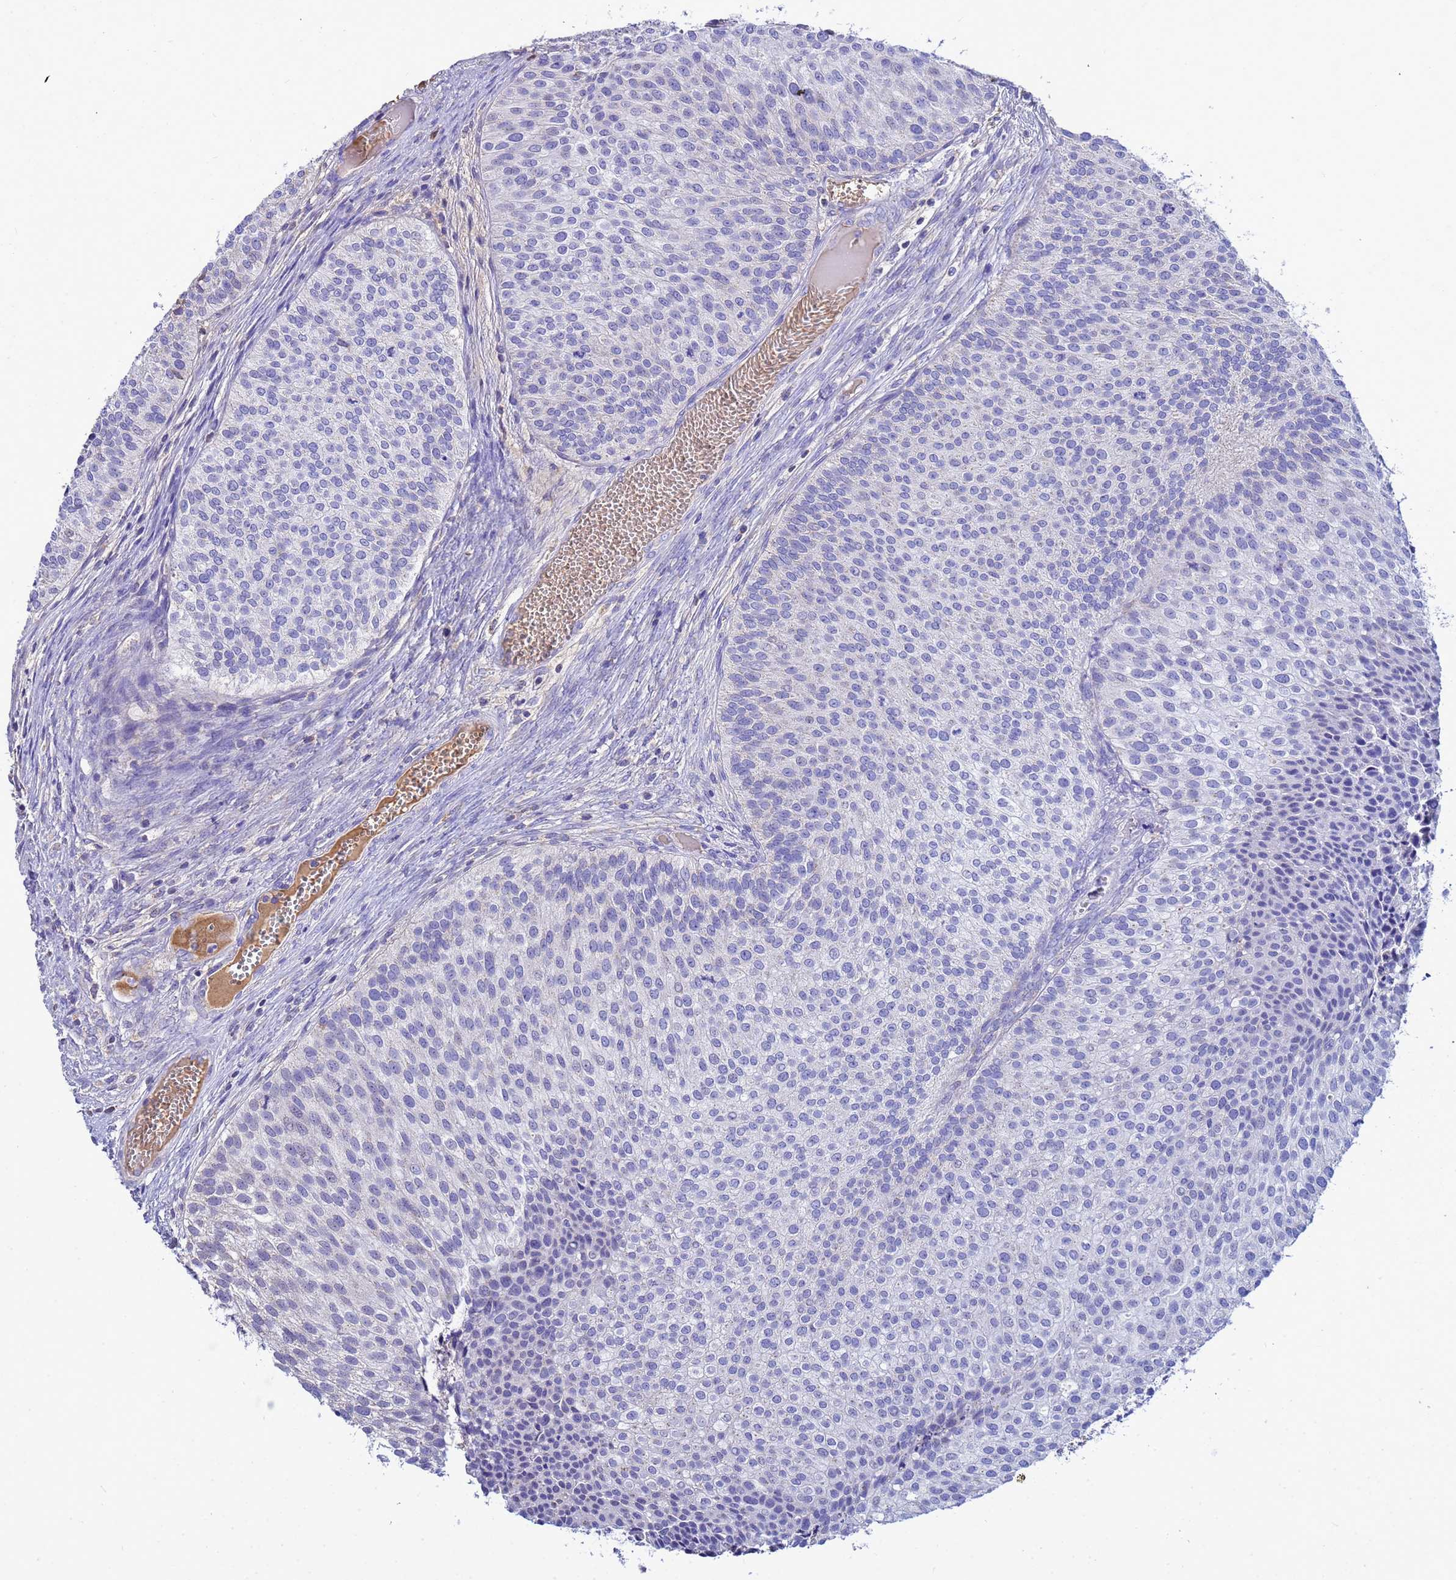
{"staining": {"intensity": "negative", "quantity": "none", "location": "none"}, "tissue": "urothelial cancer", "cell_type": "Tumor cells", "image_type": "cancer", "snomed": [{"axis": "morphology", "description": "Urothelial carcinoma, Low grade"}, {"axis": "topography", "description": "Urinary bladder"}], "caption": "Immunohistochemistry (IHC) histopathology image of human urothelial cancer stained for a protein (brown), which exhibits no positivity in tumor cells. (Stains: DAB (3,3'-diaminobenzidine) immunohistochemistry with hematoxylin counter stain, Microscopy: brightfield microscopy at high magnification).", "gene": "GLUD1", "patient": {"sex": "male", "age": 84}}